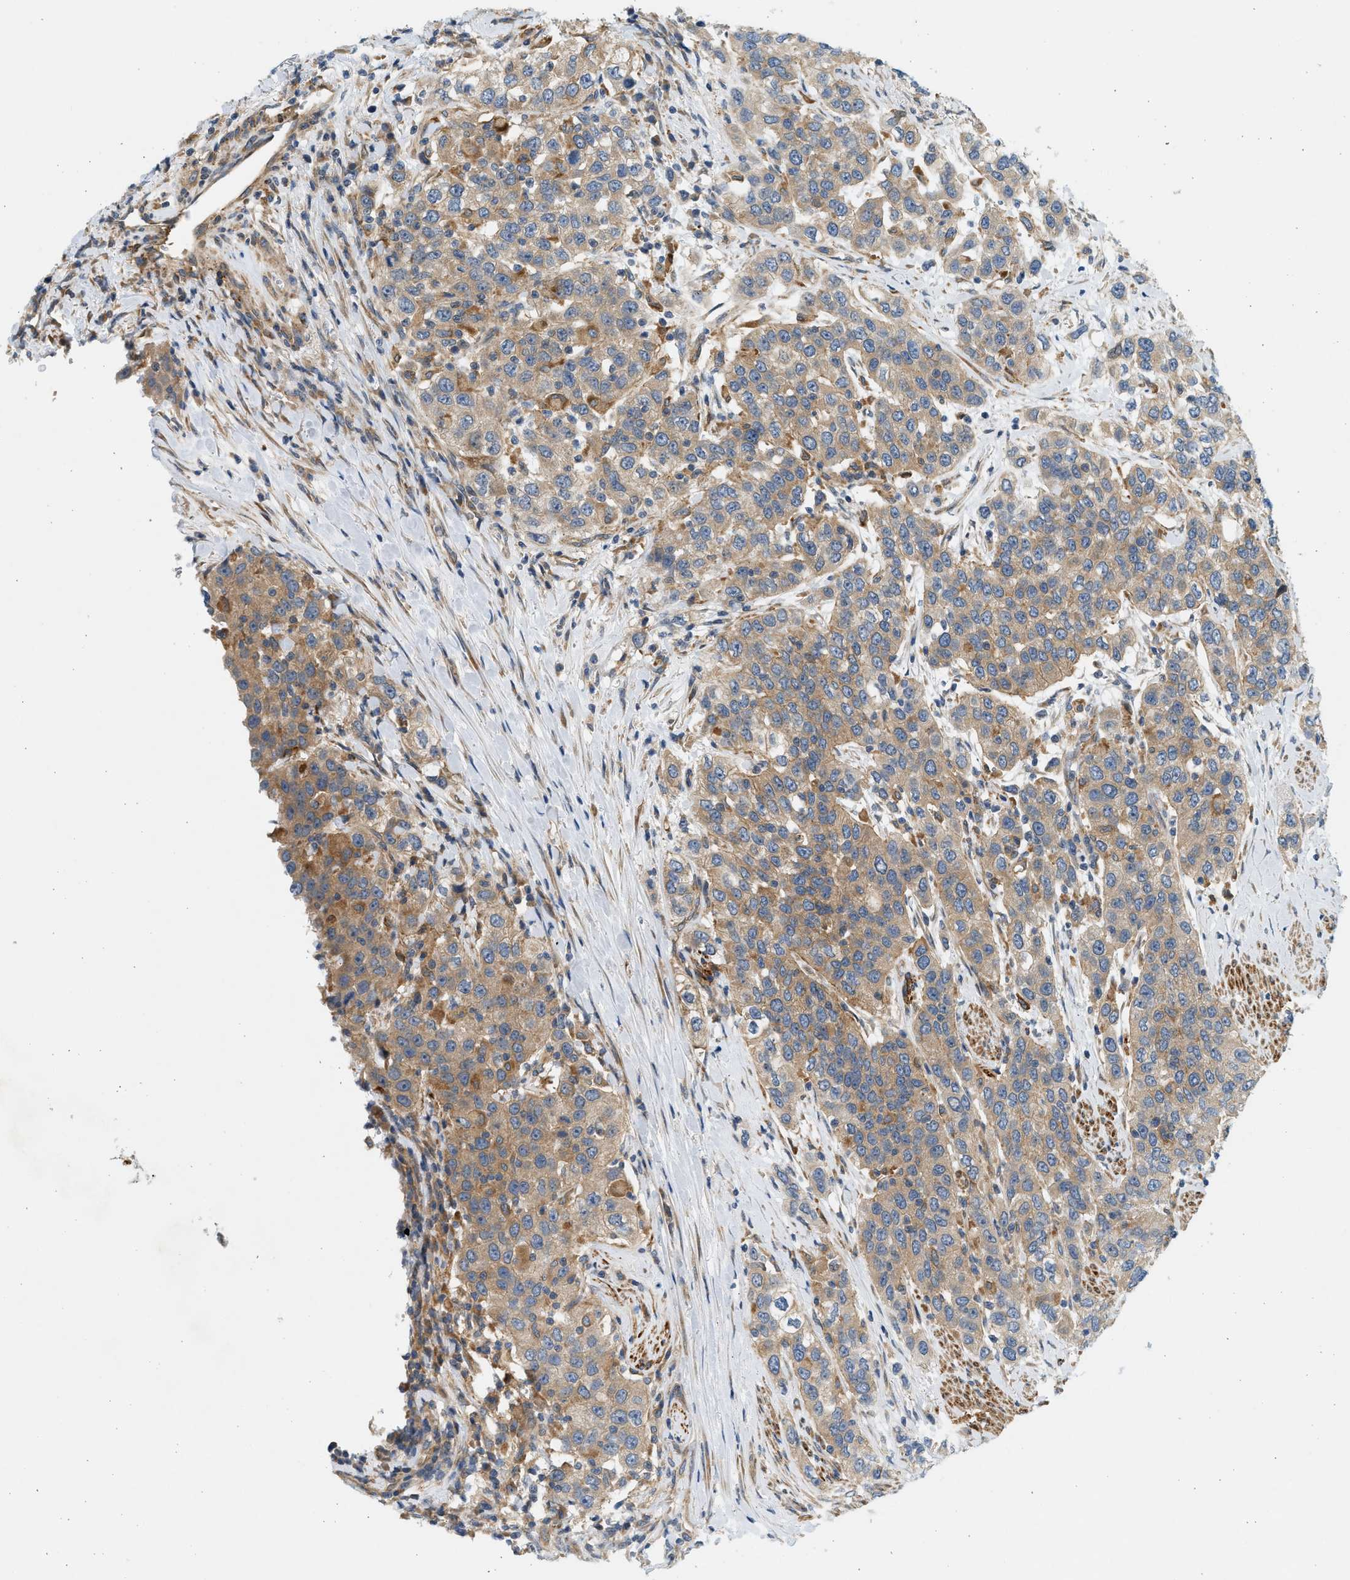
{"staining": {"intensity": "moderate", "quantity": ">75%", "location": "cytoplasmic/membranous"}, "tissue": "urothelial cancer", "cell_type": "Tumor cells", "image_type": "cancer", "snomed": [{"axis": "morphology", "description": "Urothelial carcinoma, High grade"}, {"axis": "topography", "description": "Urinary bladder"}], "caption": "Brown immunohistochemical staining in urothelial cancer displays moderate cytoplasmic/membranous expression in about >75% of tumor cells. Immunohistochemistry stains the protein of interest in brown and the nuclei are stained blue.", "gene": "KDELR2", "patient": {"sex": "female", "age": 80}}